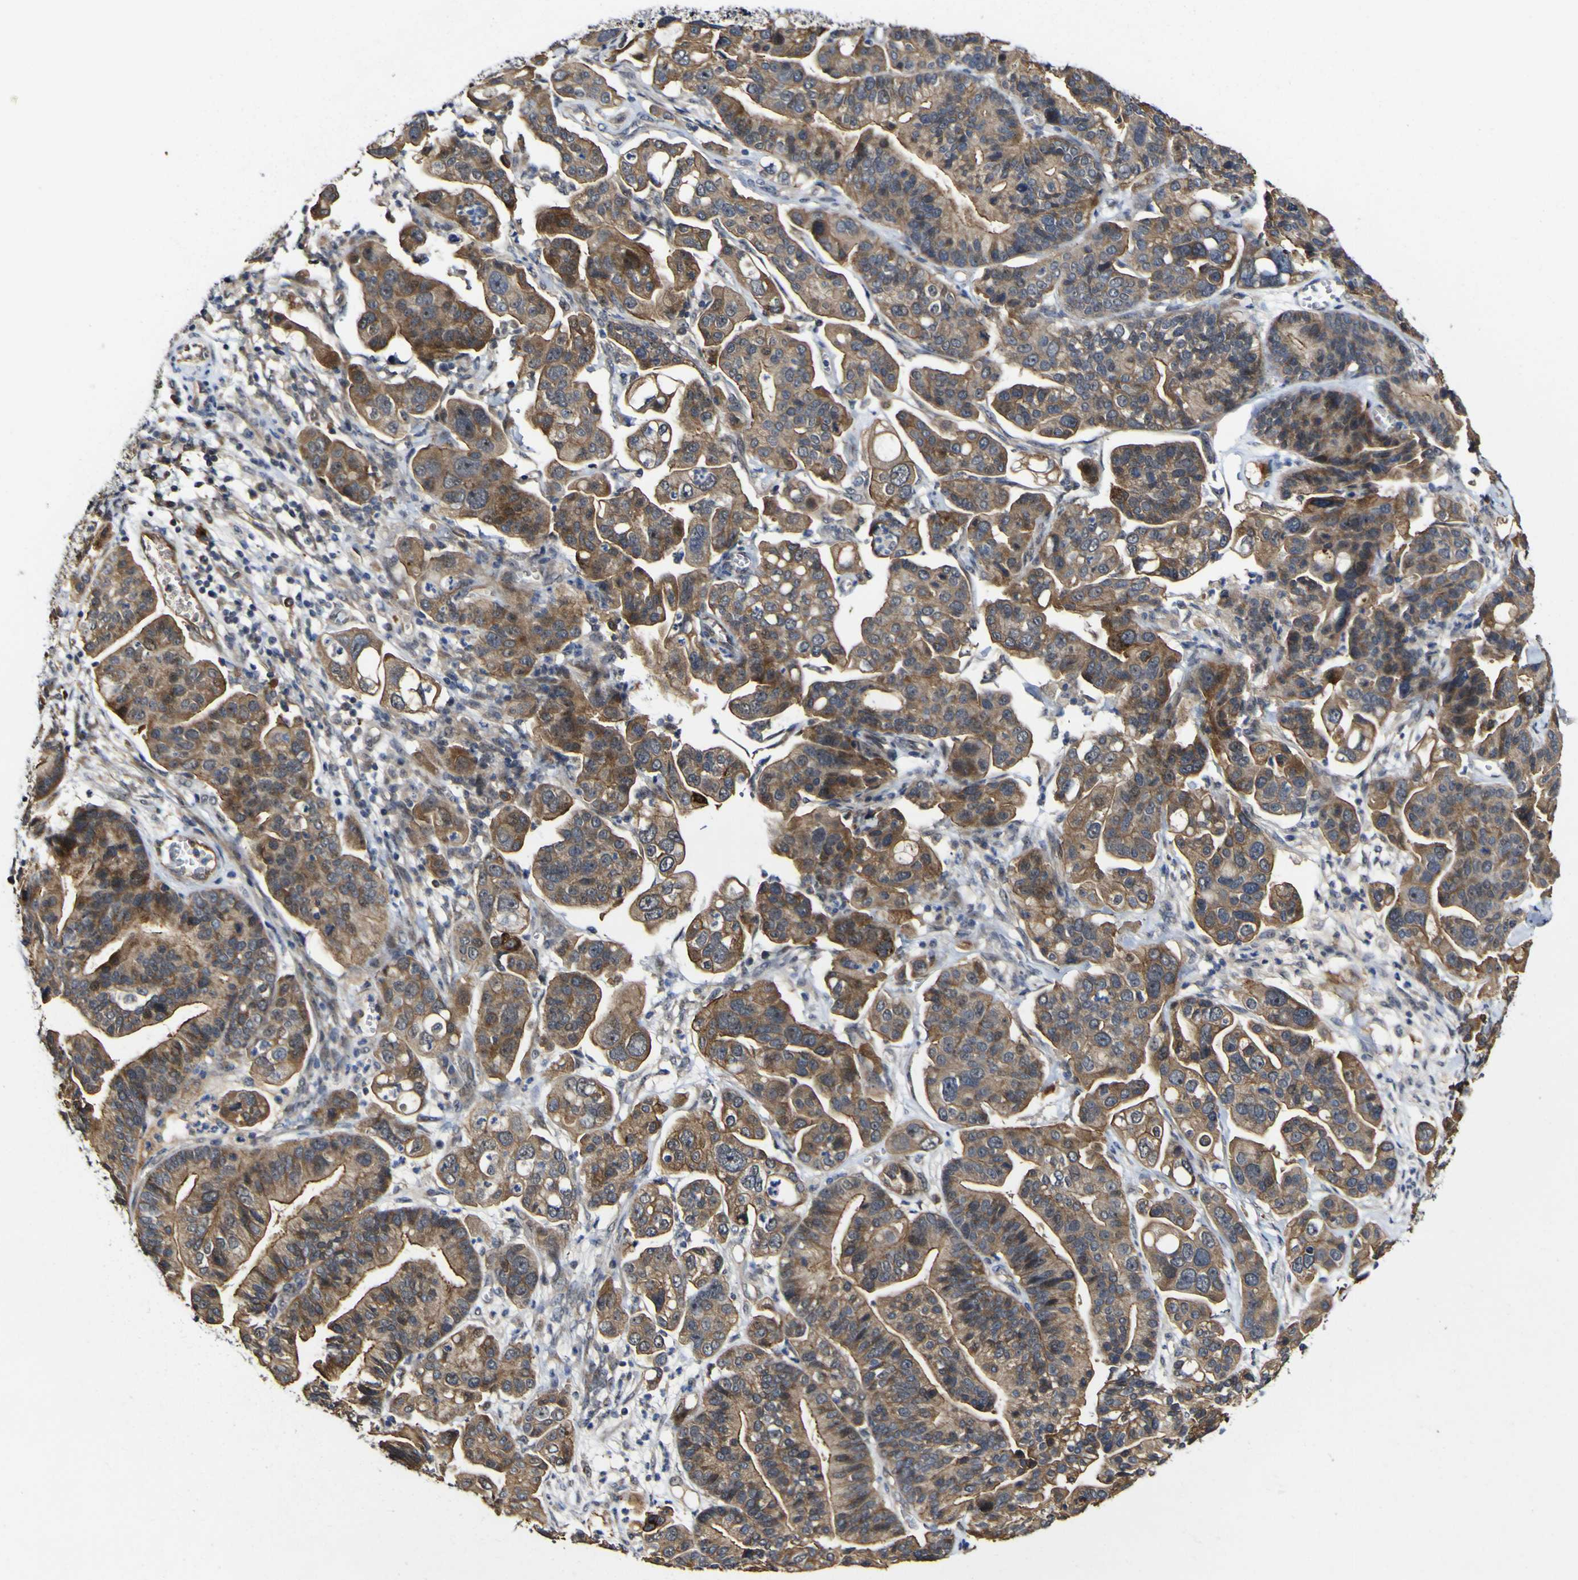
{"staining": {"intensity": "moderate", "quantity": ">75%", "location": "cytoplasmic/membranous"}, "tissue": "ovarian cancer", "cell_type": "Tumor cells", "image_type": "cancer", "snomed": [{"axis": "morphology", "description": "Cystadenocarcinoma, serous, NOS"}, {"axis": "topography", "description": "Ovary"}], "caption": "Moderate cytoplasmic/membranous positivity is present in about >75% of tumor cells in serous cystadenocarcinoma (ovarian). (brown staining indicates protein expression, while blue staining denotes nuclei).", "gene": "CCL2", "patient": {"sex": "female", "age": 56}}